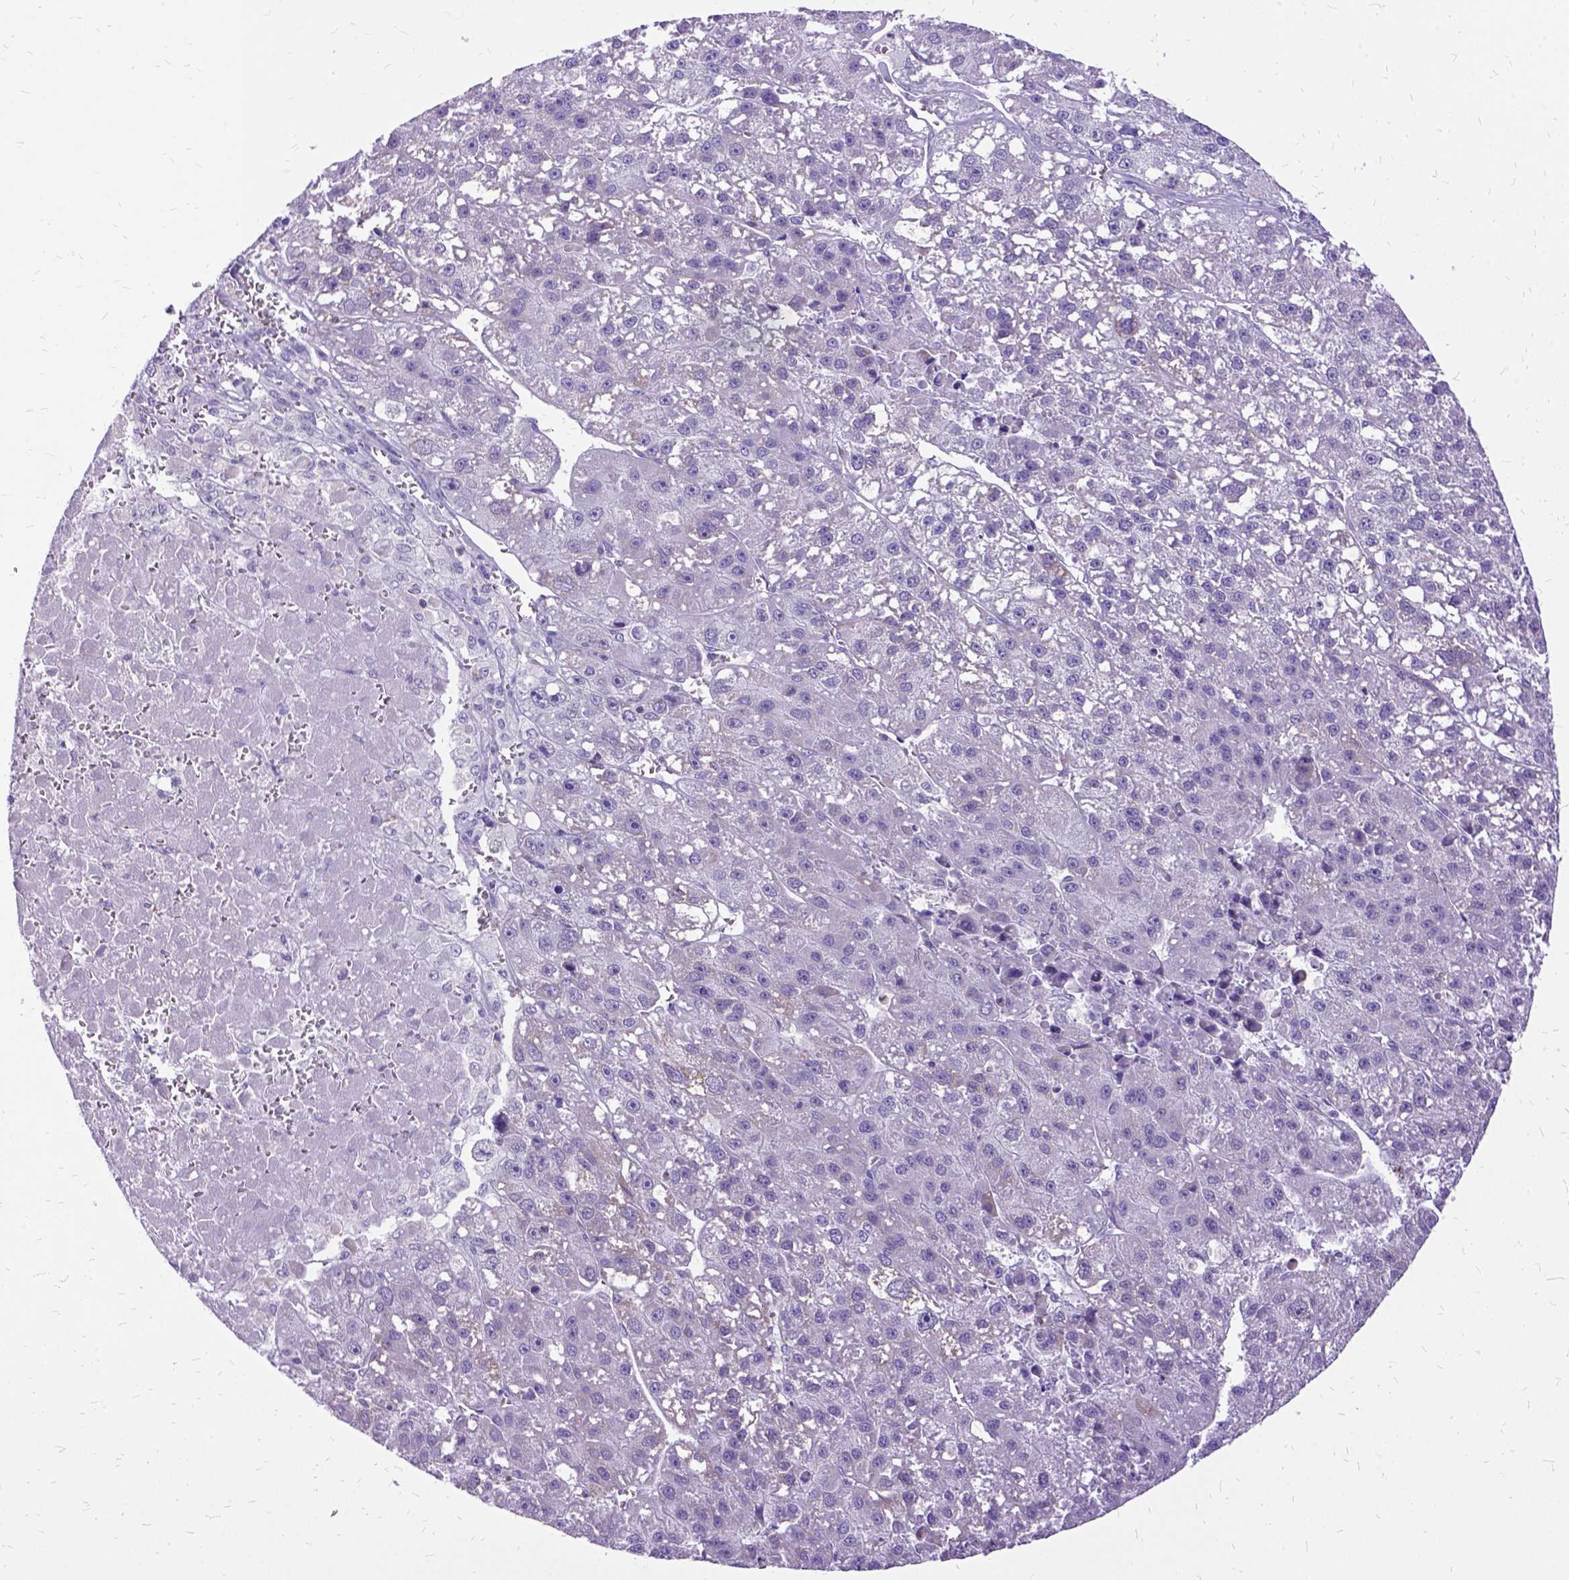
{"staining": {"intensity": "negative", "quantity": "none", "location": "none"}, "tissue": "liver cancer", "cell_type": "Tumor cells", "image_type": "cancer", "snomed": [{"axis": "morphology", "description": "Carcinoma, Hepatocellular, NOS"}, {"axis": "topography", "description": "Liver"}], "caption": "Histopathology image shows no protein positivity in tumor cells of liver cancer (hepatocellular carcinoma) tissue.", "gene": "OXCT1", "patient": {"sex": "female", "age": 70}}